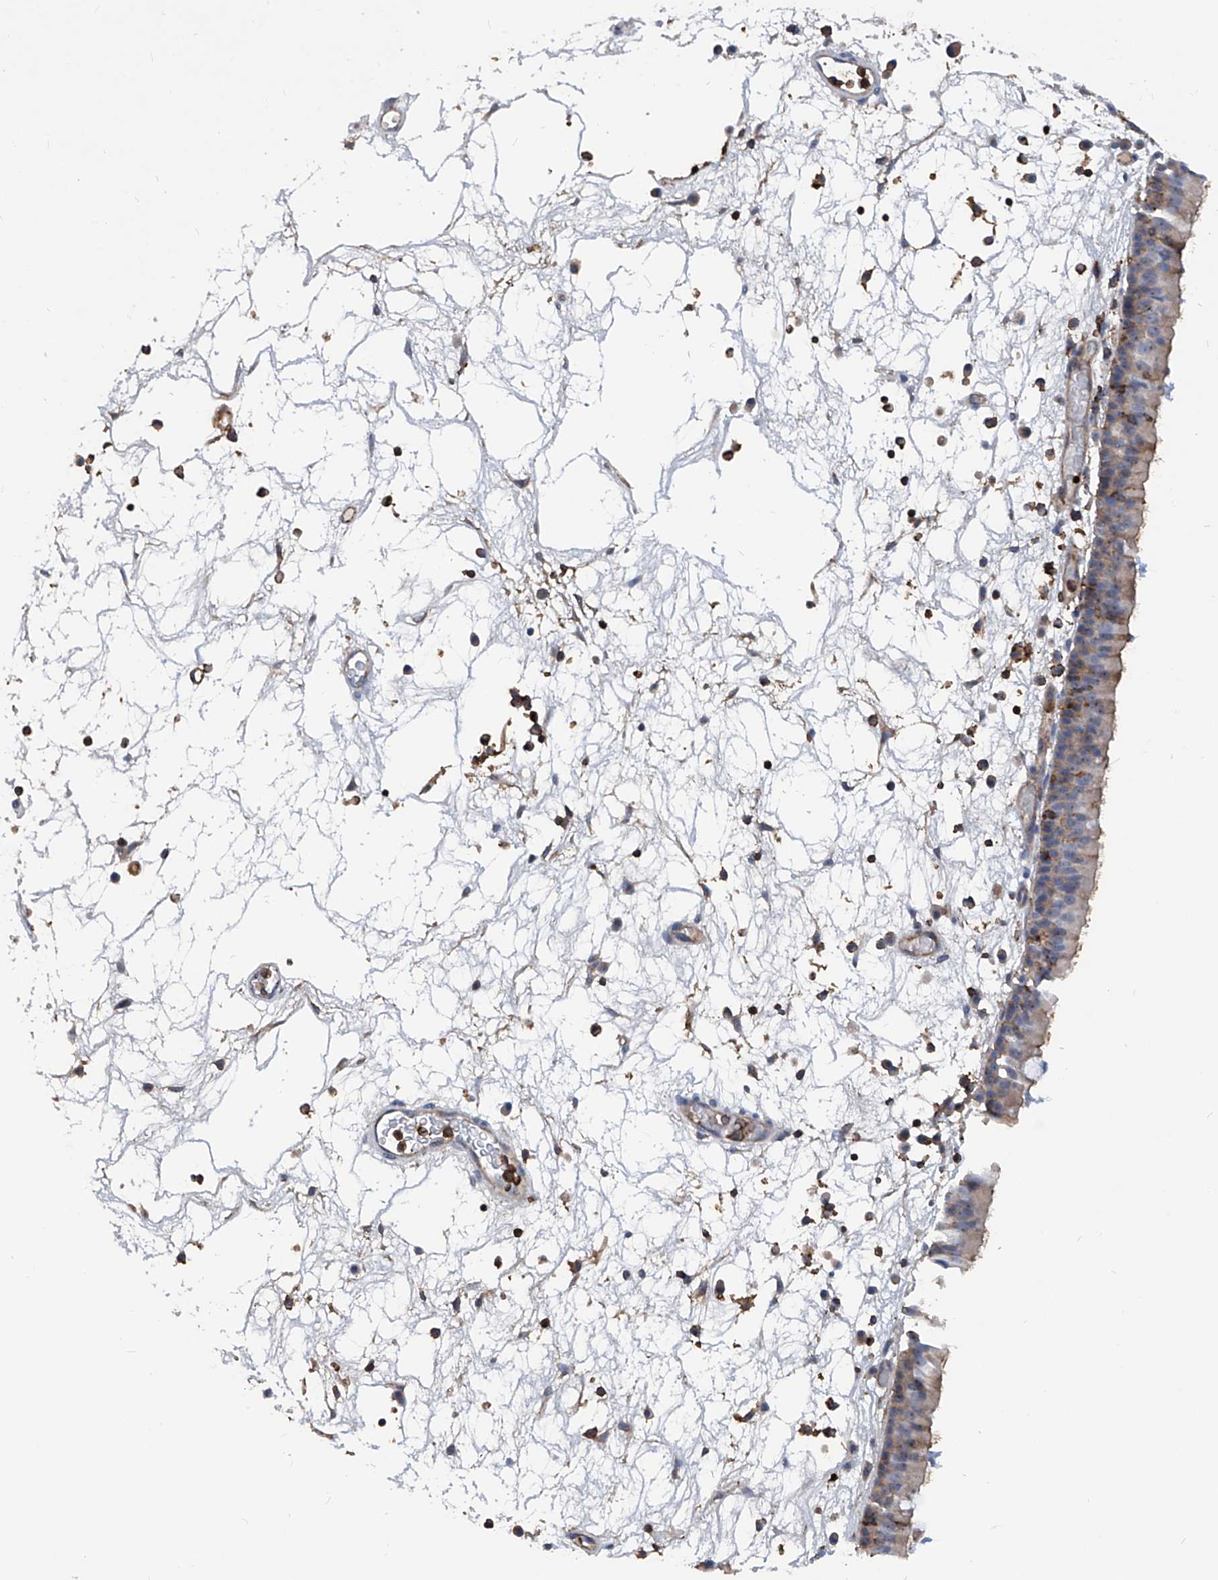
{"staining": {"intensity": "moderate", "quantity": "<25%", "location": "cytoplasmic/membranous"}, "tissue": "nasopharynx", "cell_type": "Respiratory epithelial cells", "image_type": "normal", "snomed": [{"axis": "morphology", "description": "Normal tissue, NOS"}, {"axis": "morphology", "description": "Inflammation, NOS"}, {"axis": "morphology", "description": "Malignant melanoma, Metastatic site"}, {"axis": "topography", "description": "Nasopharynx"}], "caption": "Respiratory epithelial cells show low levels of moderate cytoplasmic/membranous expression in approximately <25% of cells in benign nasopharynx.", "gene": "ZNF484", "patient": {"sex": "male", "age": 70}}